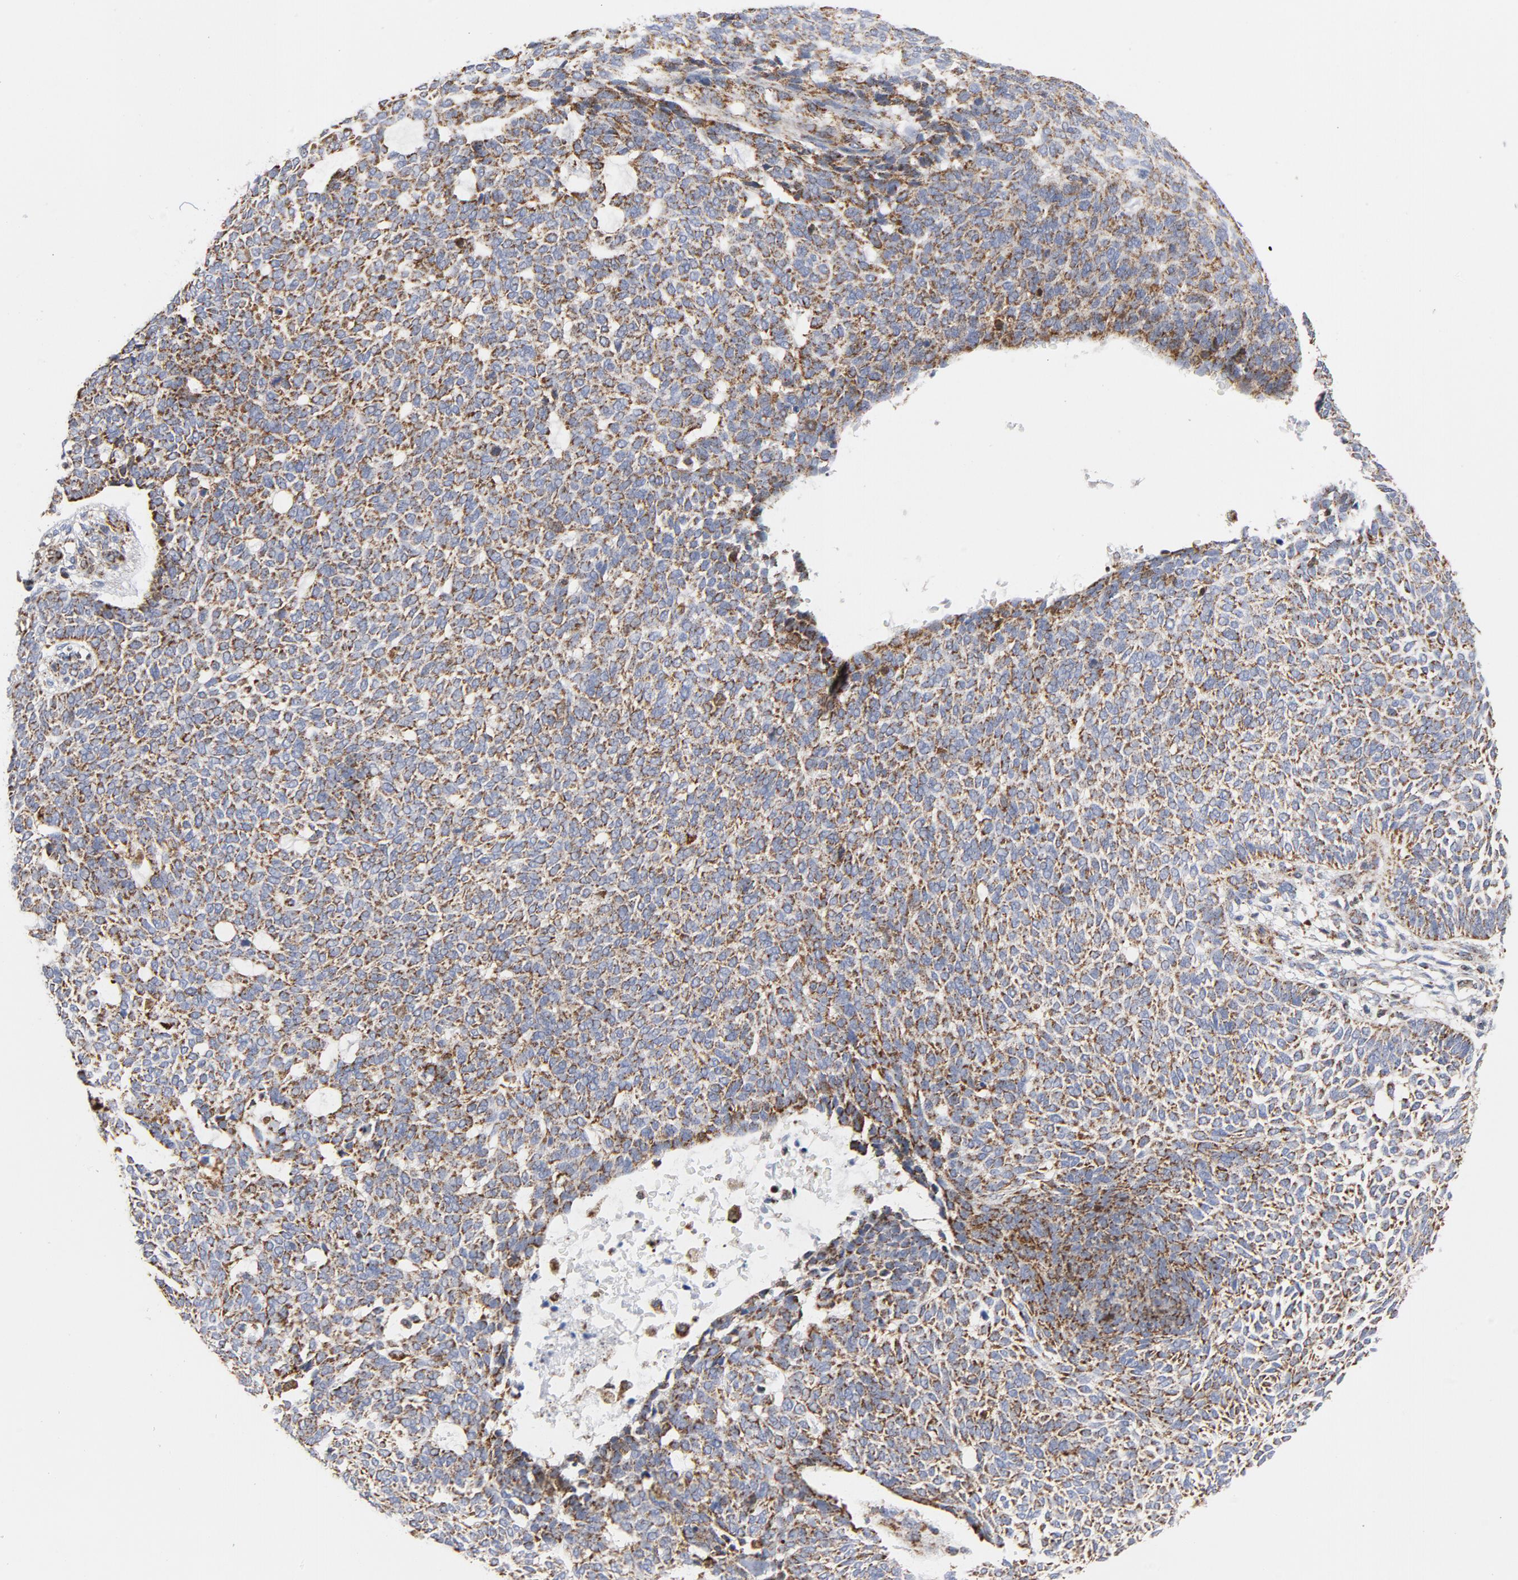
{"staining": {"intensity": "moderate", "quantity": ">75%", "location": "cytoplasmic/membranous"}, "tissue": "skin cancer", "cell_type": "Tumor cells", "image_type": "cancer", "snomed": [{"axis": "morphology", "description": "Normal tissue, NOS"}, {"axis": "morphology", "description": "Basal cell carcinoma"}, {"axis": "topography", "description": "Skin"}], "caption": "A medium amount of moderate cytoplasmic/membranous expression is present in about >75% of tumor cells in skin cancer (basal cell carcinoma) tissue.", "gene": "CYCS", "patient": {"sex": "male", "age": 87}}